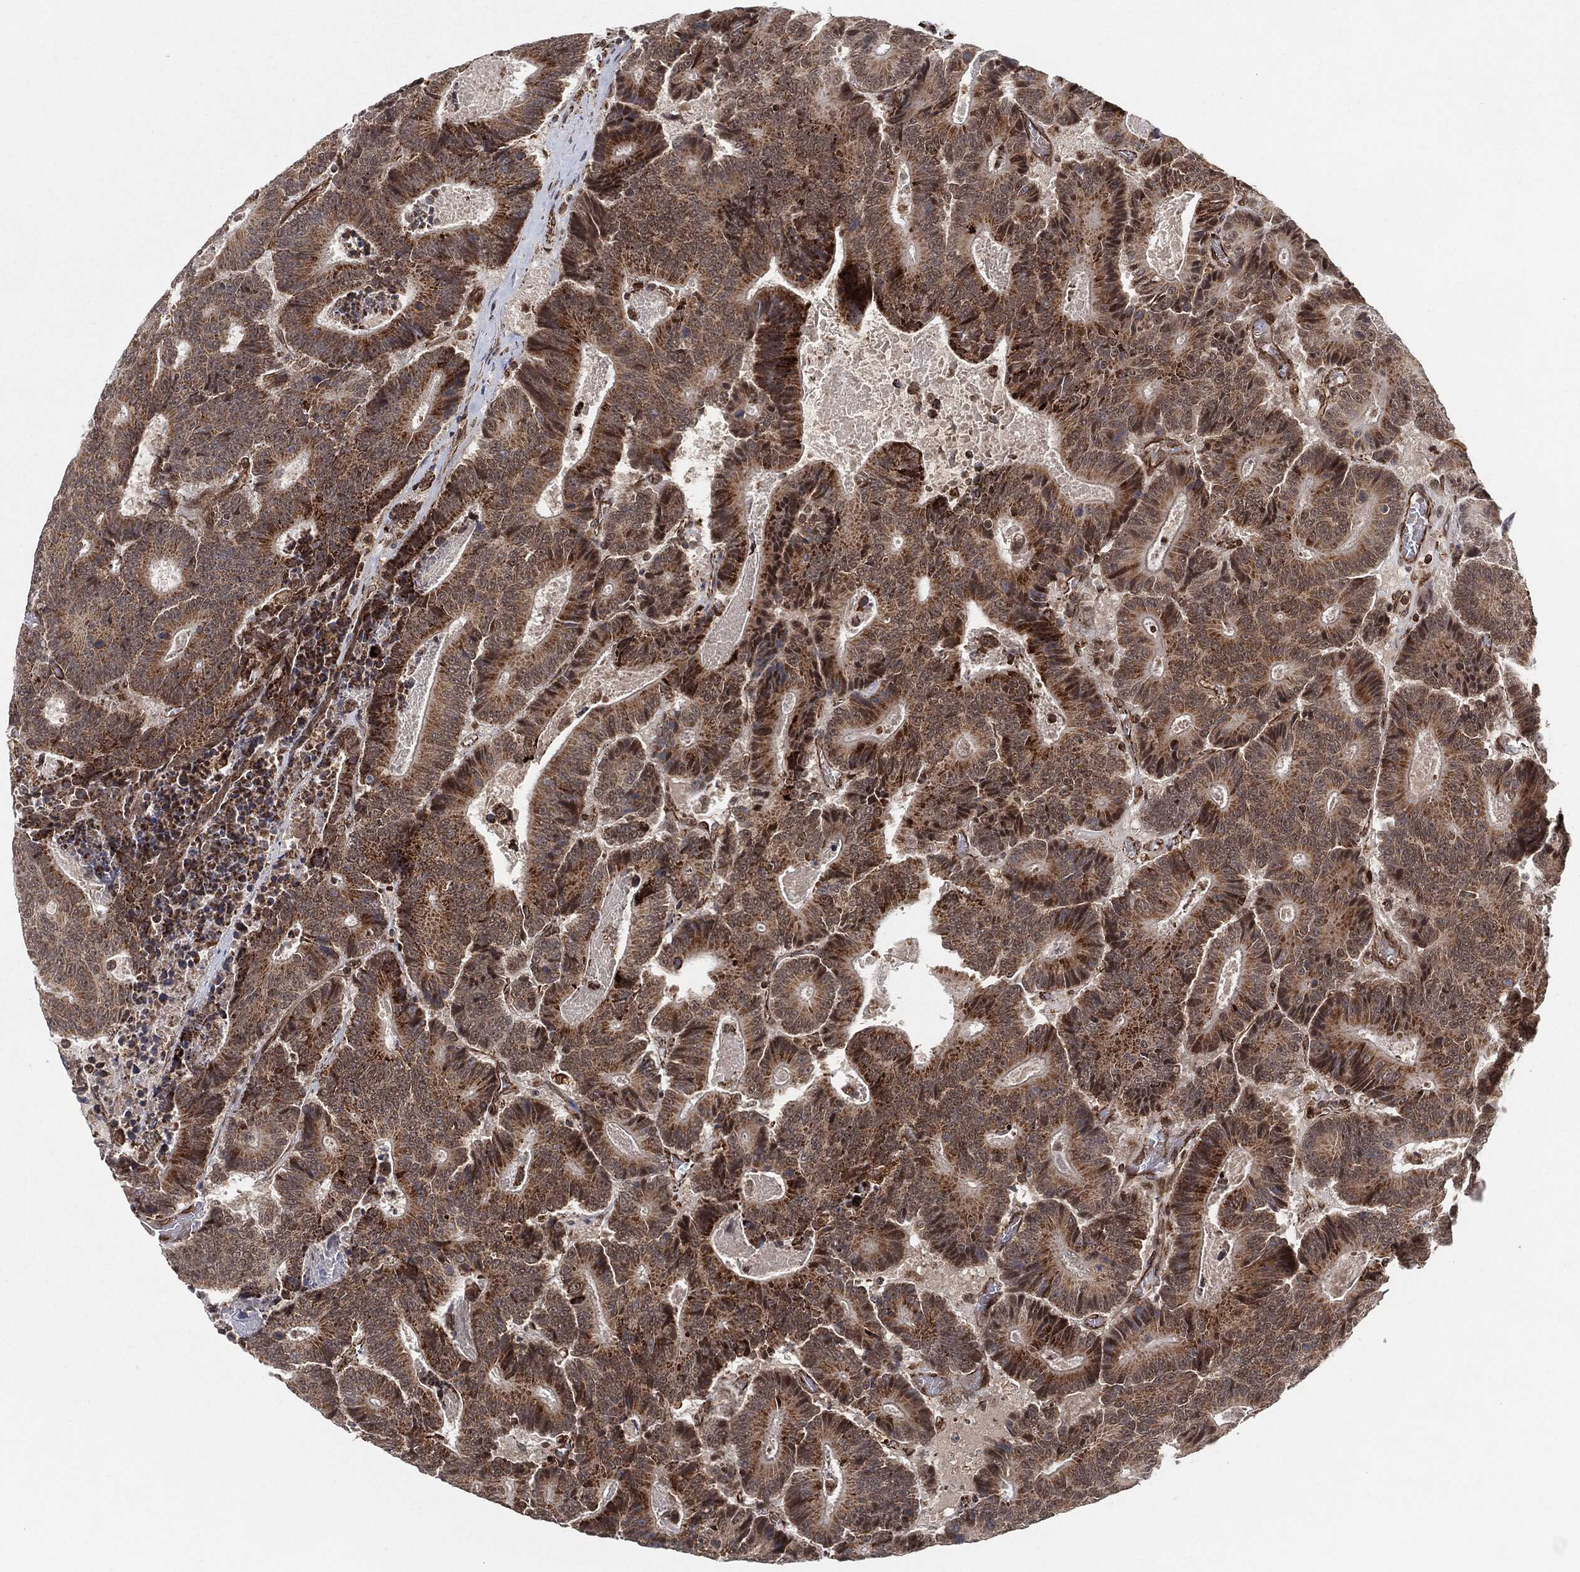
{"staining": {"intensity": "strong", "quantity": "25%-75%", "location": "cytoplasmic/membranous"}, "tissue": "colorectal cancer", "cell_type": "Tumor cells", "image_type": "cancer", "snomed": [{"axis": "morphology", "description": "Adenocarcinoma, NOS"}, {"axis": "topography", "description": "Colon"}], "caption": "A high amount of strong cytoplasmic/membranous staining is present in about 25%-75% of tumor cells in colorectal adenocarcinoma tissue. Nuclei are stained in blue.", "gene": "TP53RK", "patient": {"sex": "male", "age": 83}}